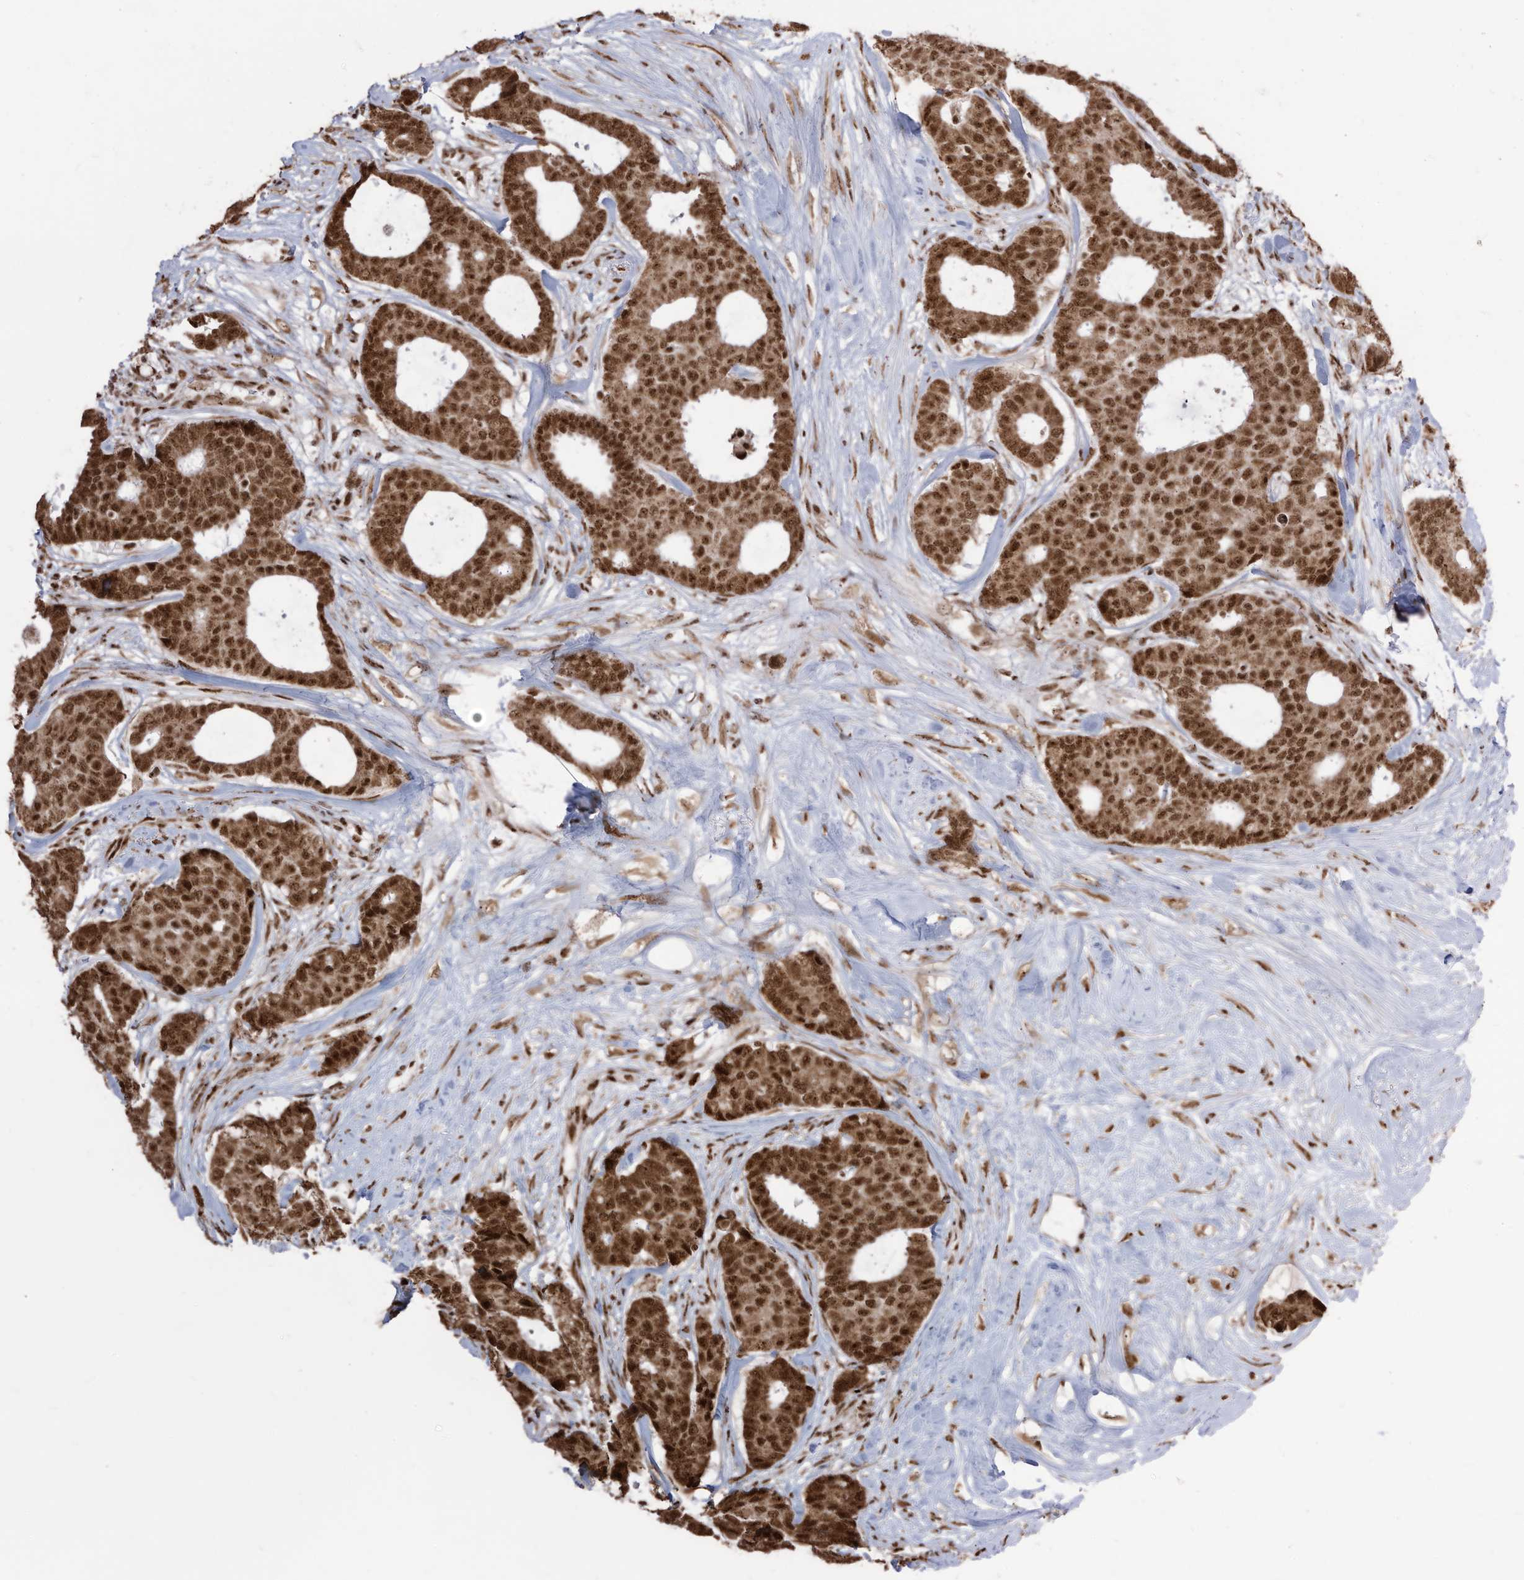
{"staining": {"intensity": "strong", "quantity": ">75%", "location": "cytoplasmic/membranous,nuclear"}, "tissue": "breast cancer", "cell_type": "Tumor cells", "image_type": "cancer", "snomed": [{"axis": "morphology", "description": "Duct carcinoma"}, {"axis": "topography", "description": "Breast"}], "caption": "A high amount of strong cytoplasmic/membranous and nuclear expression is appreciated in about >75% of tumor cells in breast cancer tissue.", "gene": "LBH", "patient": {"sex": "female", "age": 75}}